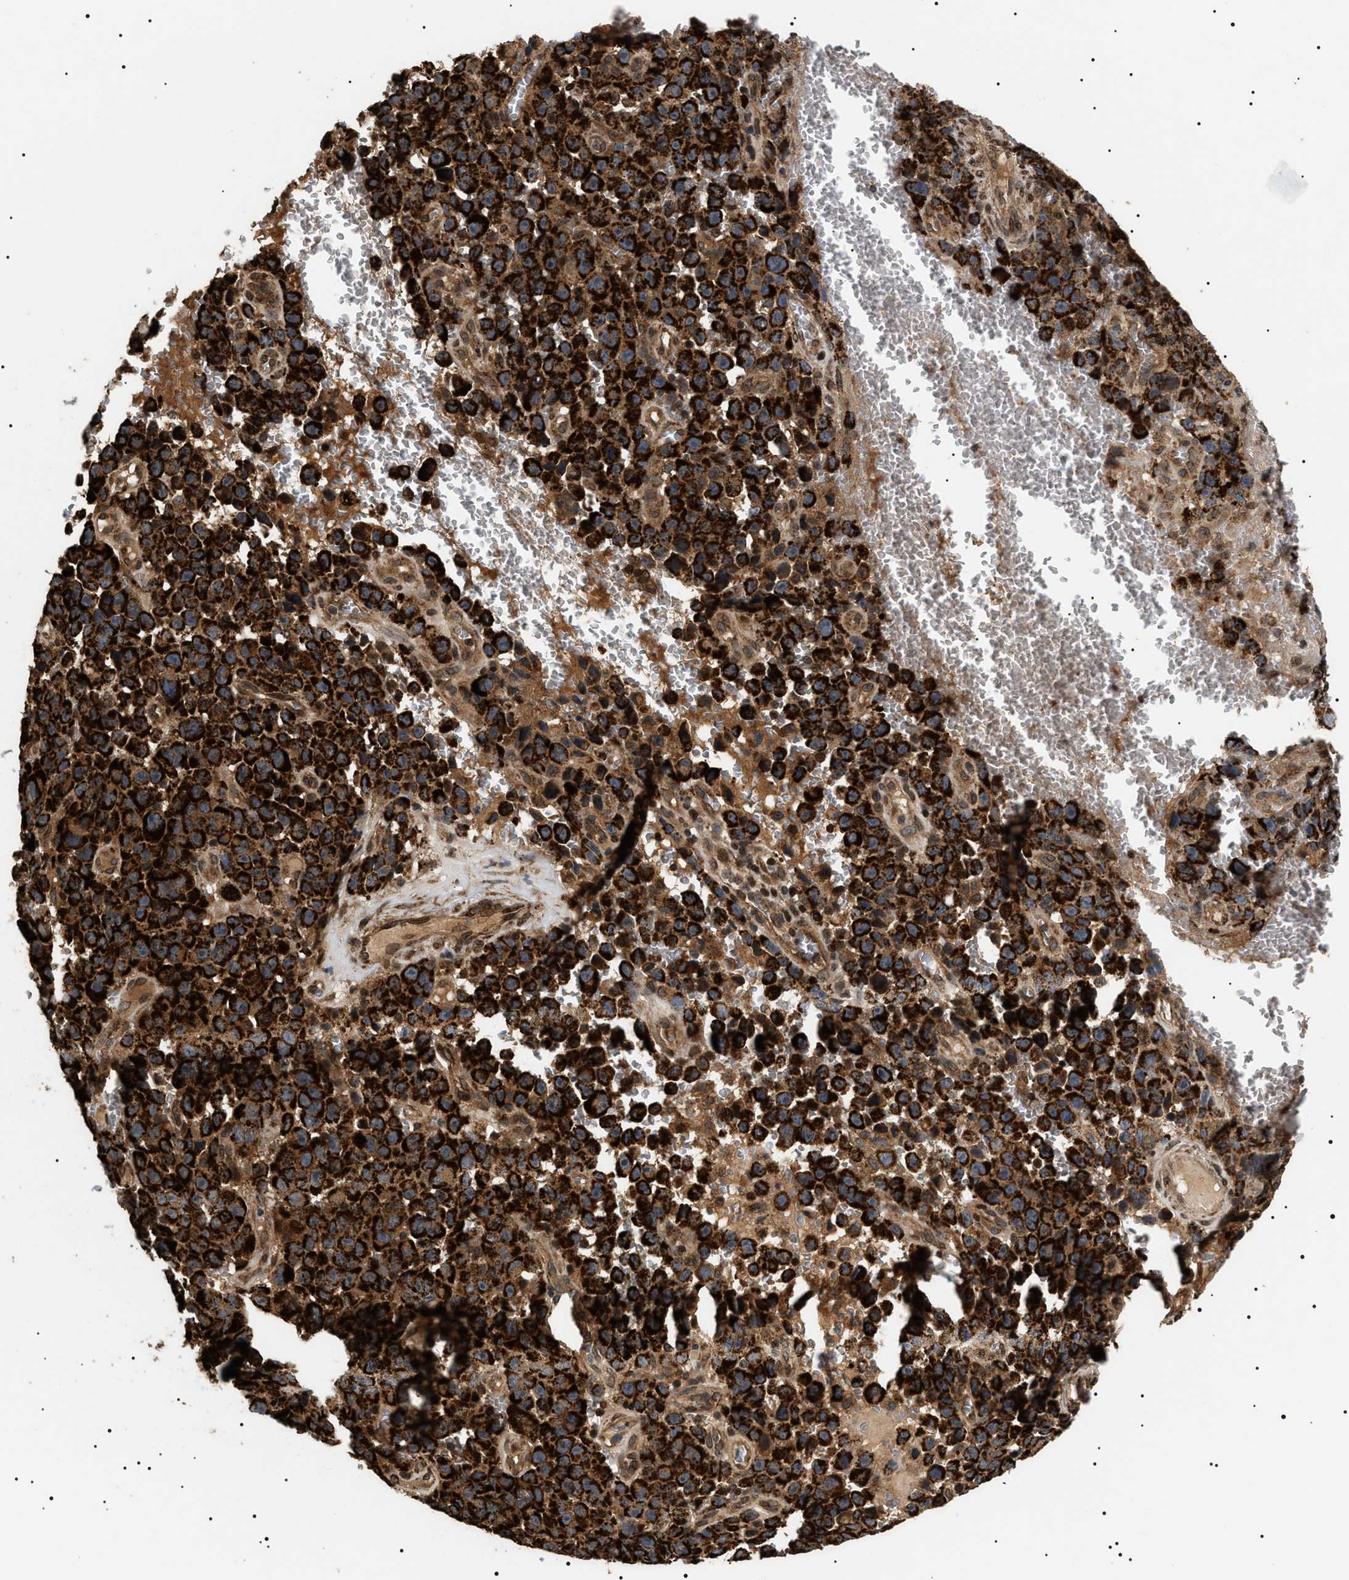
{"staining": {"intensity": "strong", "quantity": ">75%", "location": "cytoplasmic/membranous"}, "tissue": "melanoma", "cell_type": "Tumor cells", "image_type": "cancer", "snomed": [{"axis": "morphology", "description": "Malignant melanoma, NOS"}, {"axis": "topography", "description": "Skin"}], "caption": "Malignant melanoma stained with a brown dye exhibits strong cytoplasmic/membranous positive positivity in about >75% of tumor cells.", "gene": "ZBTB26", "patient": {"sex": "female", "age": 82}}